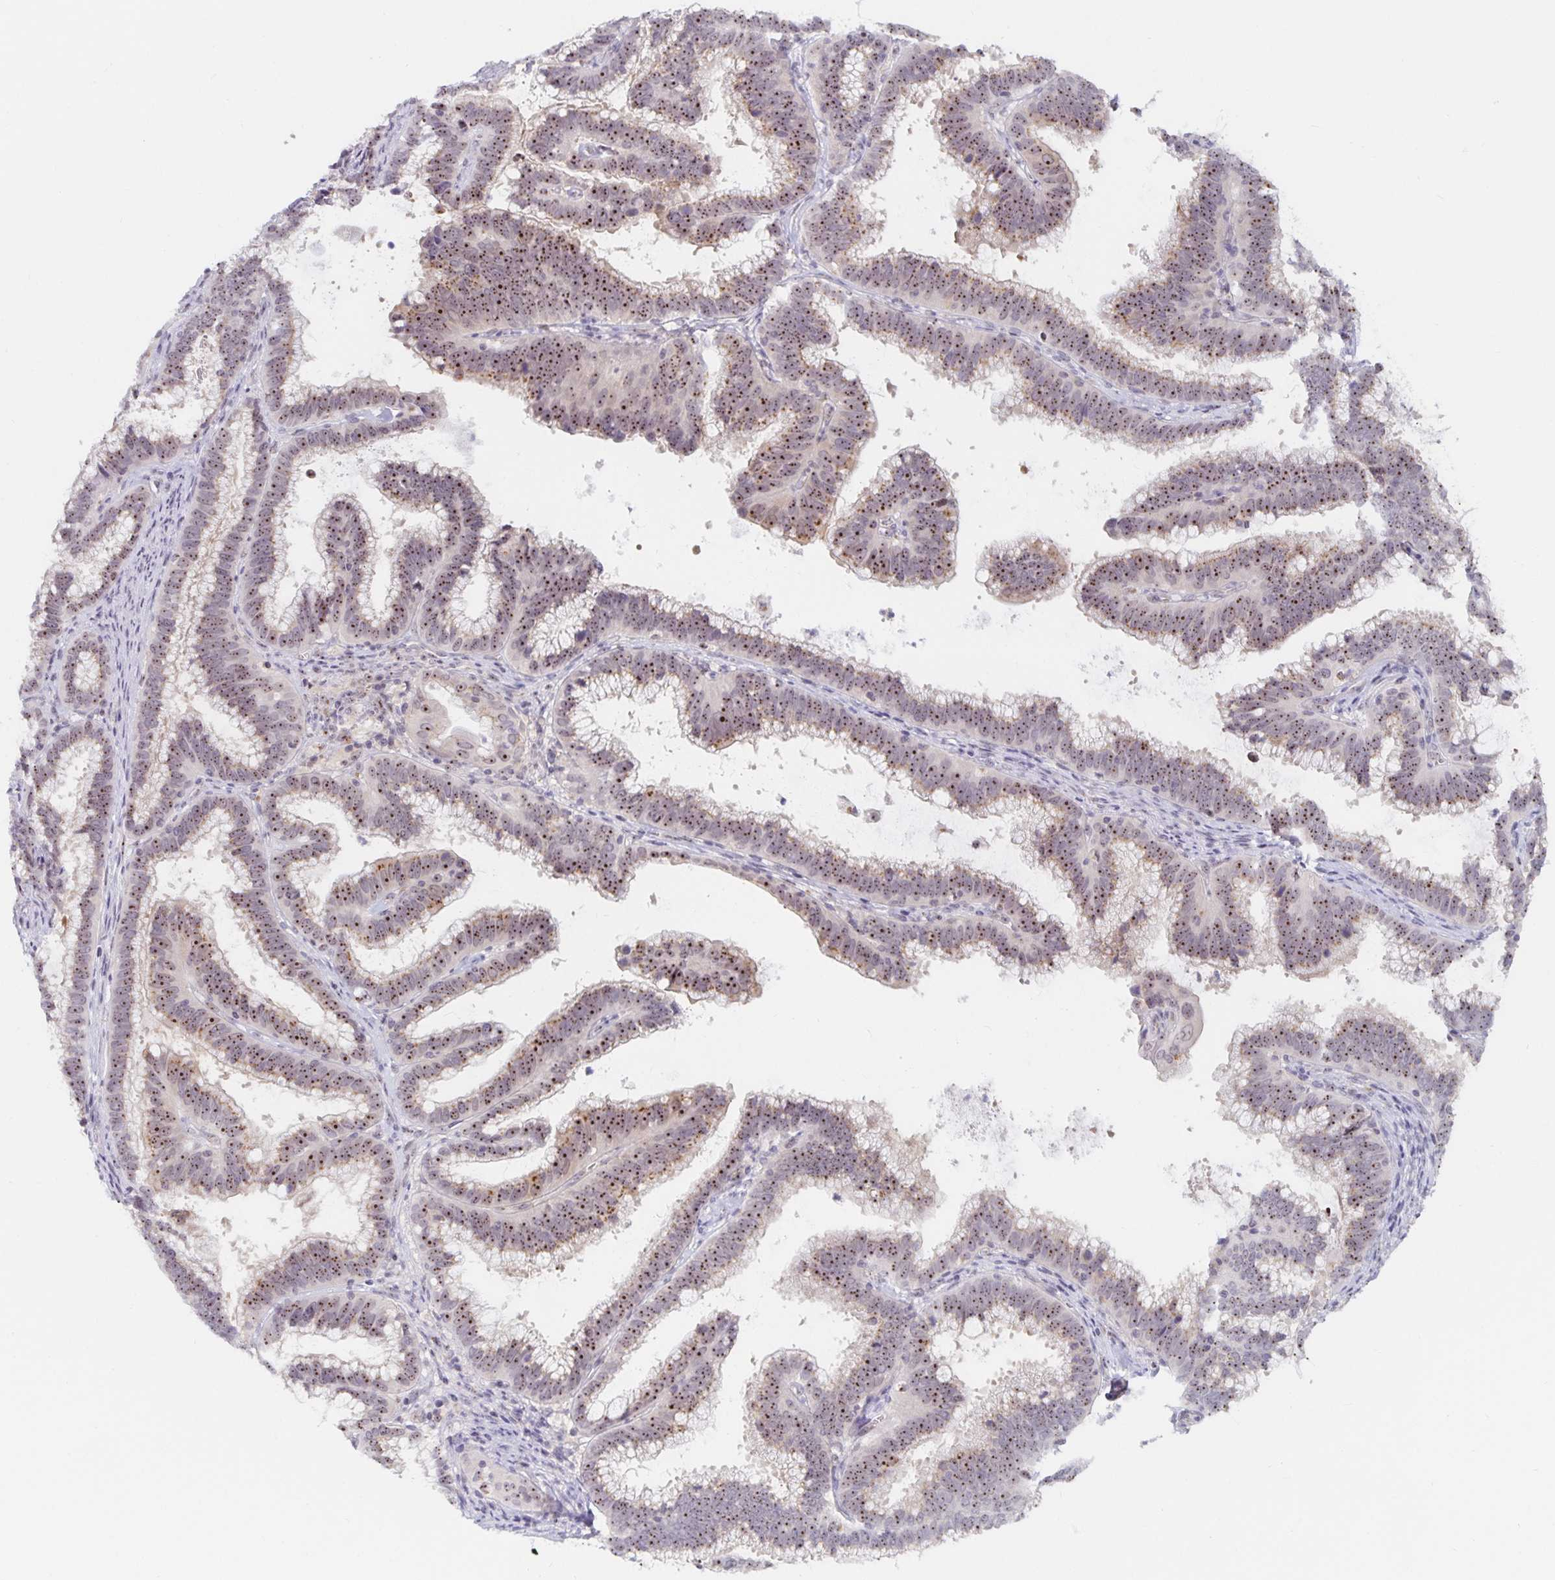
{"staining": {"intensity": "moderate", "quantity": ">75%", "location": "nuclear"}, "tissue": "cervical cancer", "cell_type": "Tumor cells", "image_type": "cancer", "snomed": [{"axis": "morphology", "description": "Adenocarcinoma, NOS"}, {"axis": "topography", "description": "Cervix"}], "caption": "This is a histology image of immunohistochemistry staining of adenocarcinoma (cervical), which shows moderate staining in the nuclear of tumor cells.", "gene": "NUP85", "patient": {"sex": "female", "age": 61}}